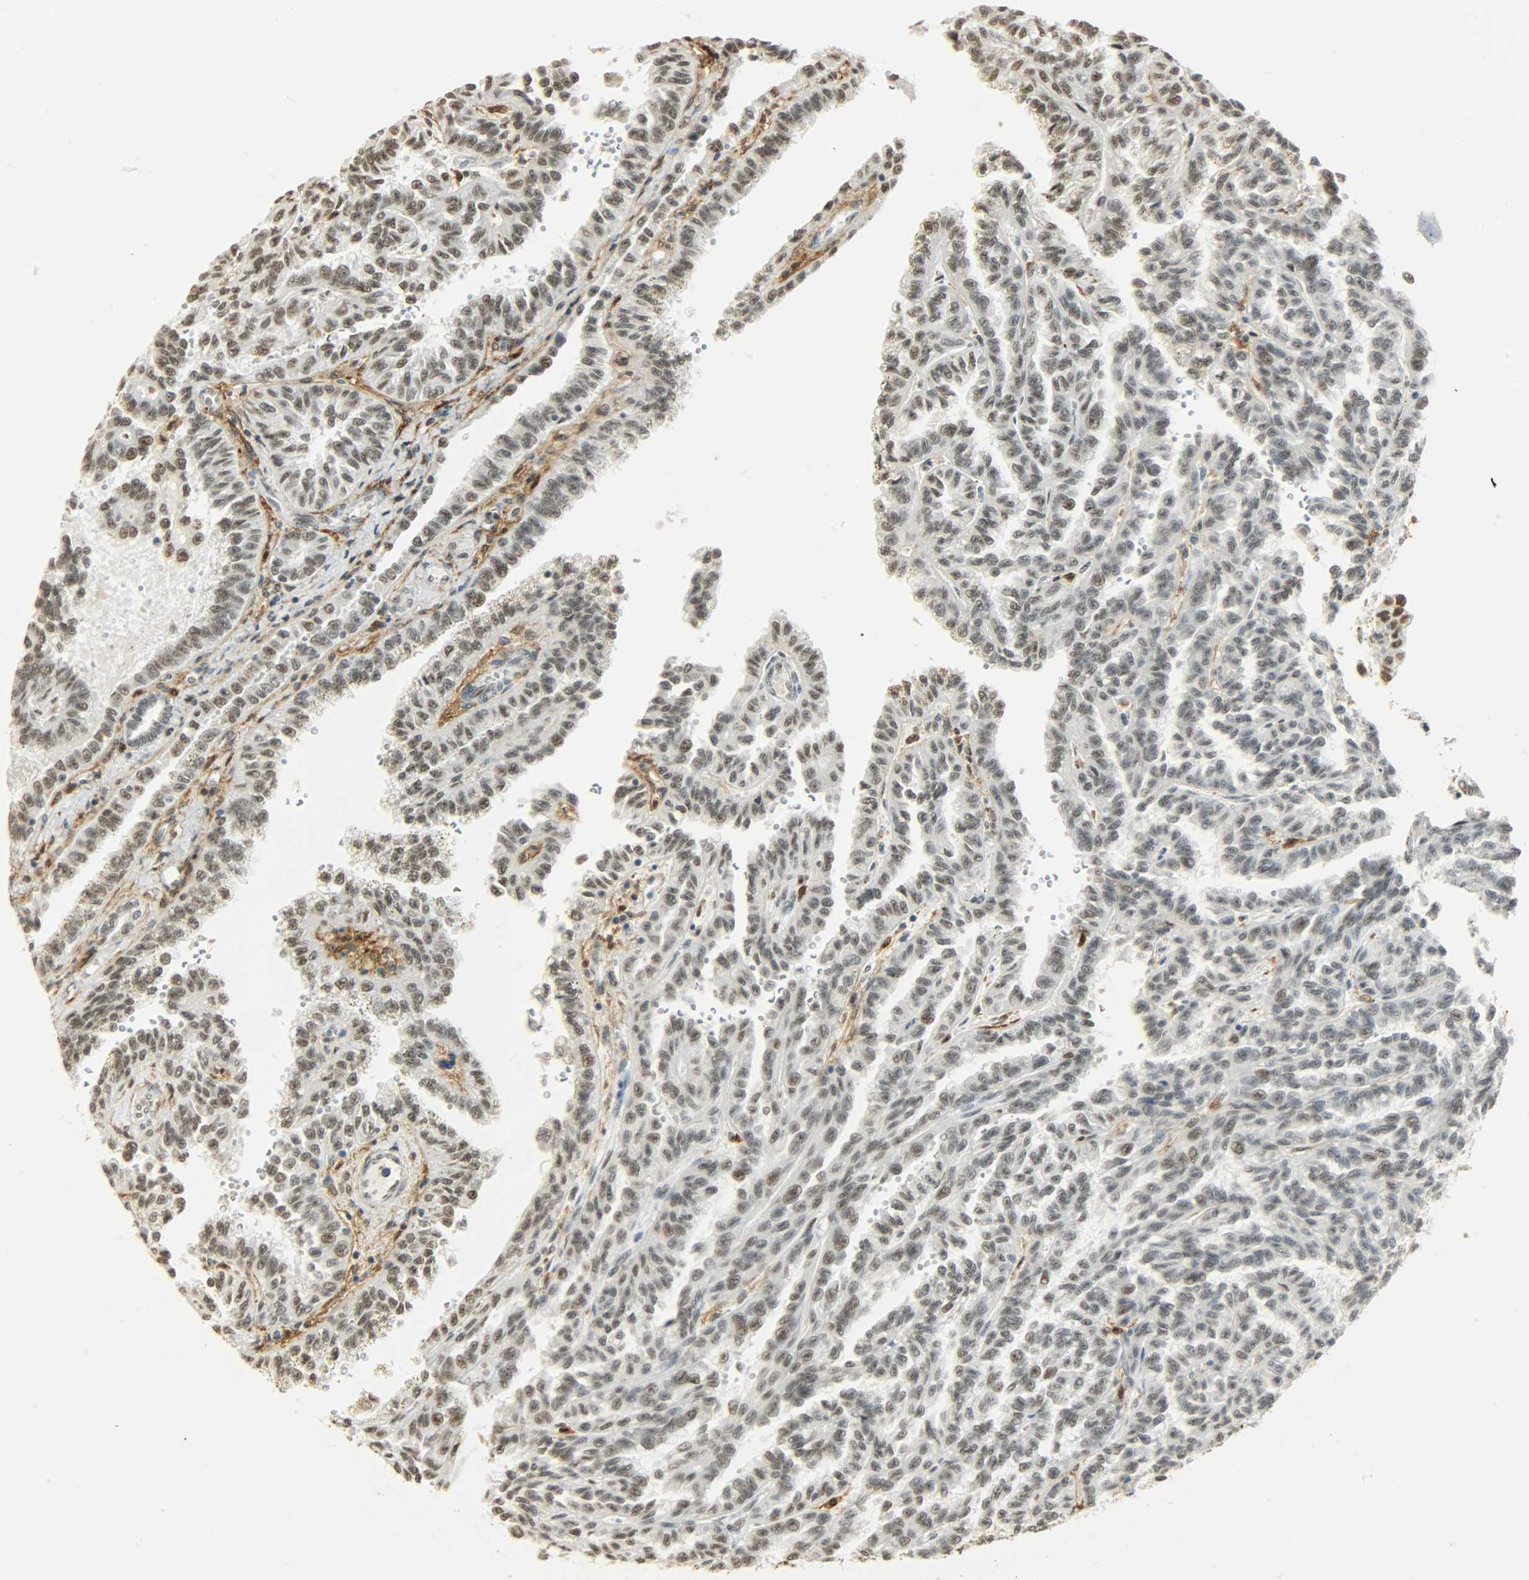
{"staining": {"intensity": "weak", "quantity": ">75%", "location": "nuclear"}, "tissue": "renal cancer", "cell_type": "Tumor cells", "image_type": "cancer", "snomed": [{"axis": "morphology", "description": "Inflammation, NOS"}, {"axis": "morphology", "description": "Adenocarcinoma, NOS"}, {"axis": "topography", "description": "Kidney"}], "caption": "The histopathology image demonstrates staining of renal cancer, revealing weak nuclear protein expression (brown color) within tumor cells.", "gene": "NGFR", "patient": {"sex": "male", "age": 68}}